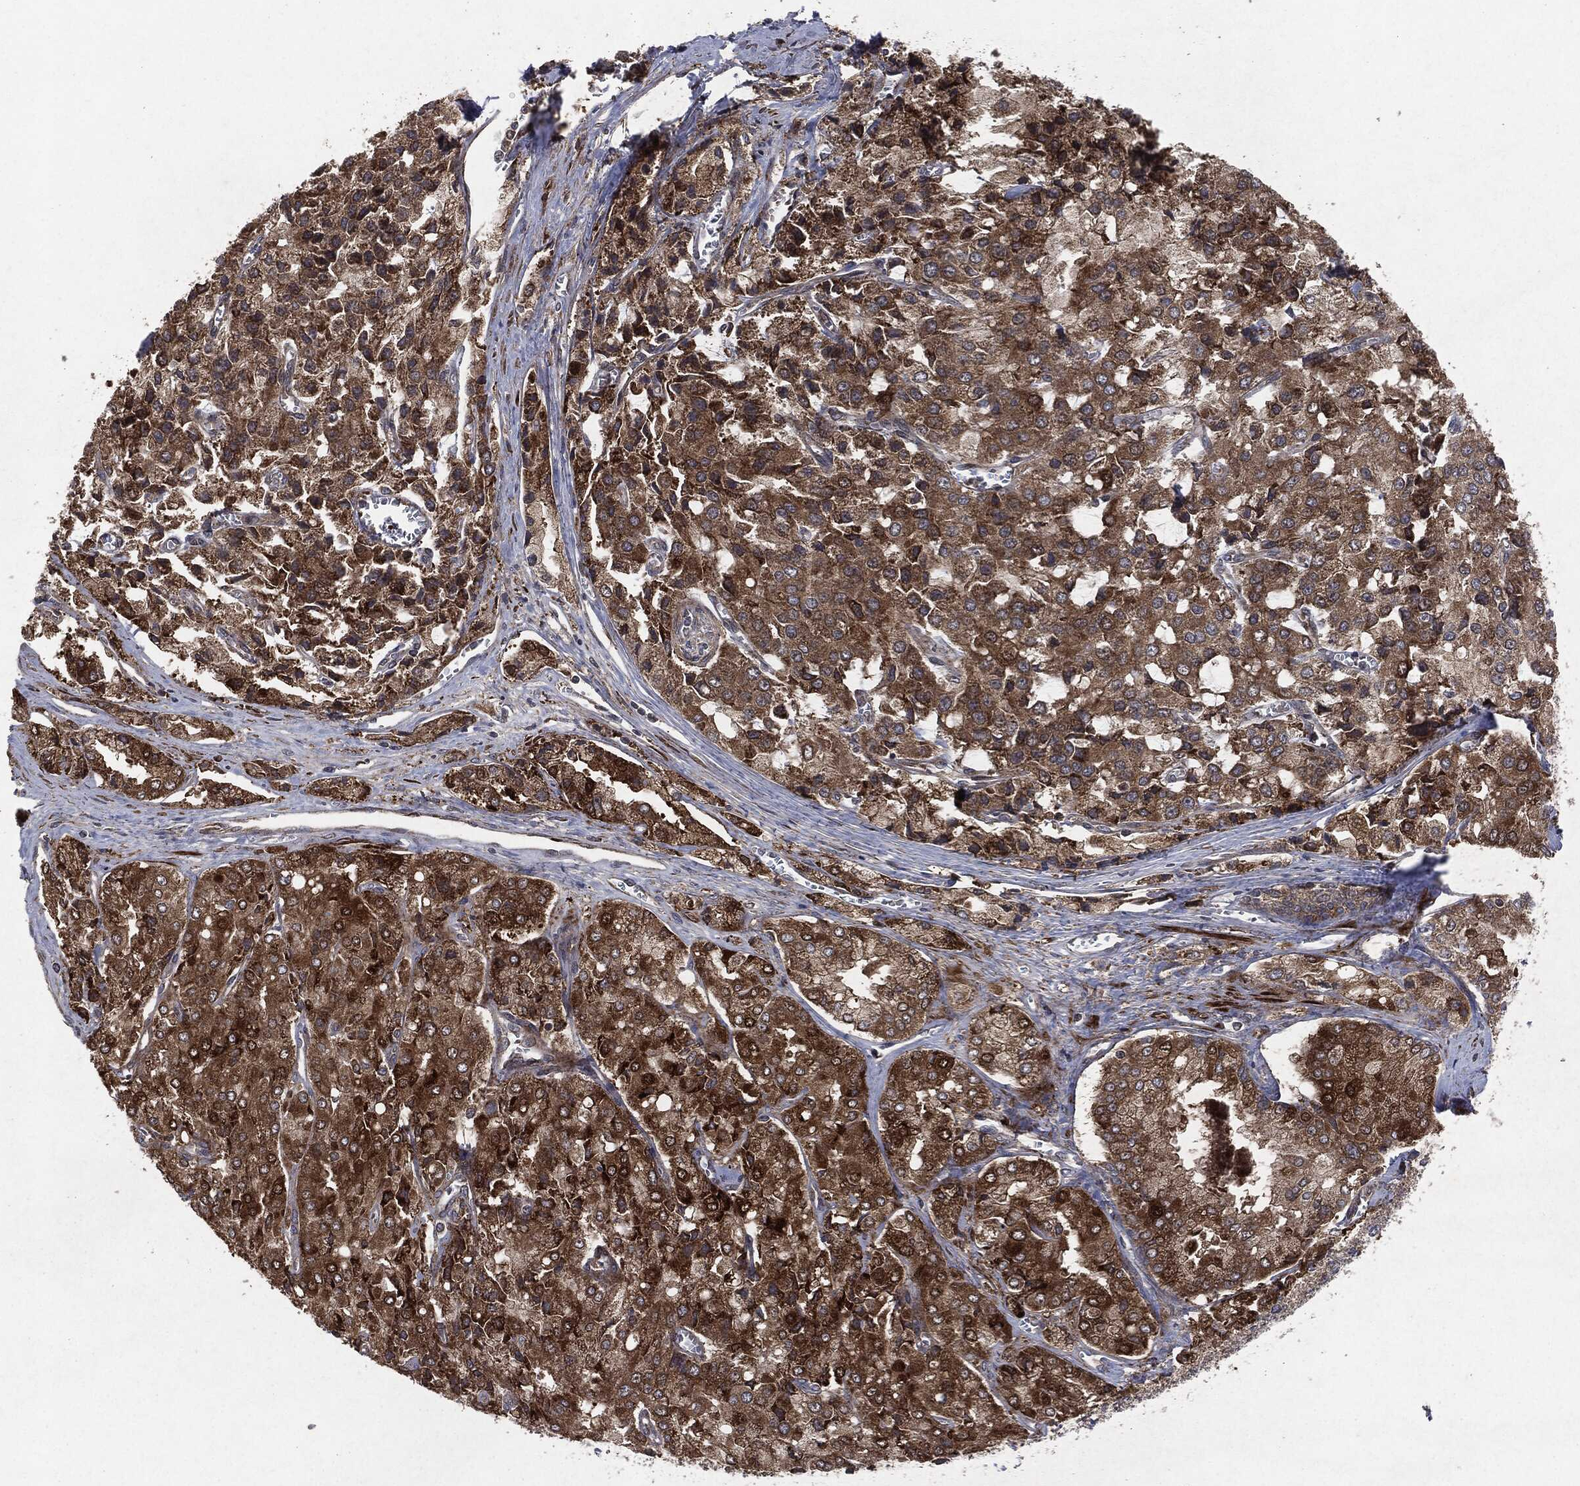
{"staining": {"intensity": "strong", "quantity": "25%-75%", "location": "cytoplasmic/membranous"}, "tissue": "prostate cancer", "cell_type": "Tumor cells", "image_type": "cancer", "snomed": [{"axis": "morphology", "description": "Adenocarcinoma, NOS"}, {"axis": "topography", "description": "Prostate and seminal vesicle, NOS"}, {"axis": "topography", "description": "Prostate"}], "caption": "Protein staining by IHC shows strong cytoplasmic/membranous positivity in about 25%-75% of tumor cells in prostate adenocarcinoma.", "gene": "RAF1", "patient": {"sex": "male", "age": 67}}